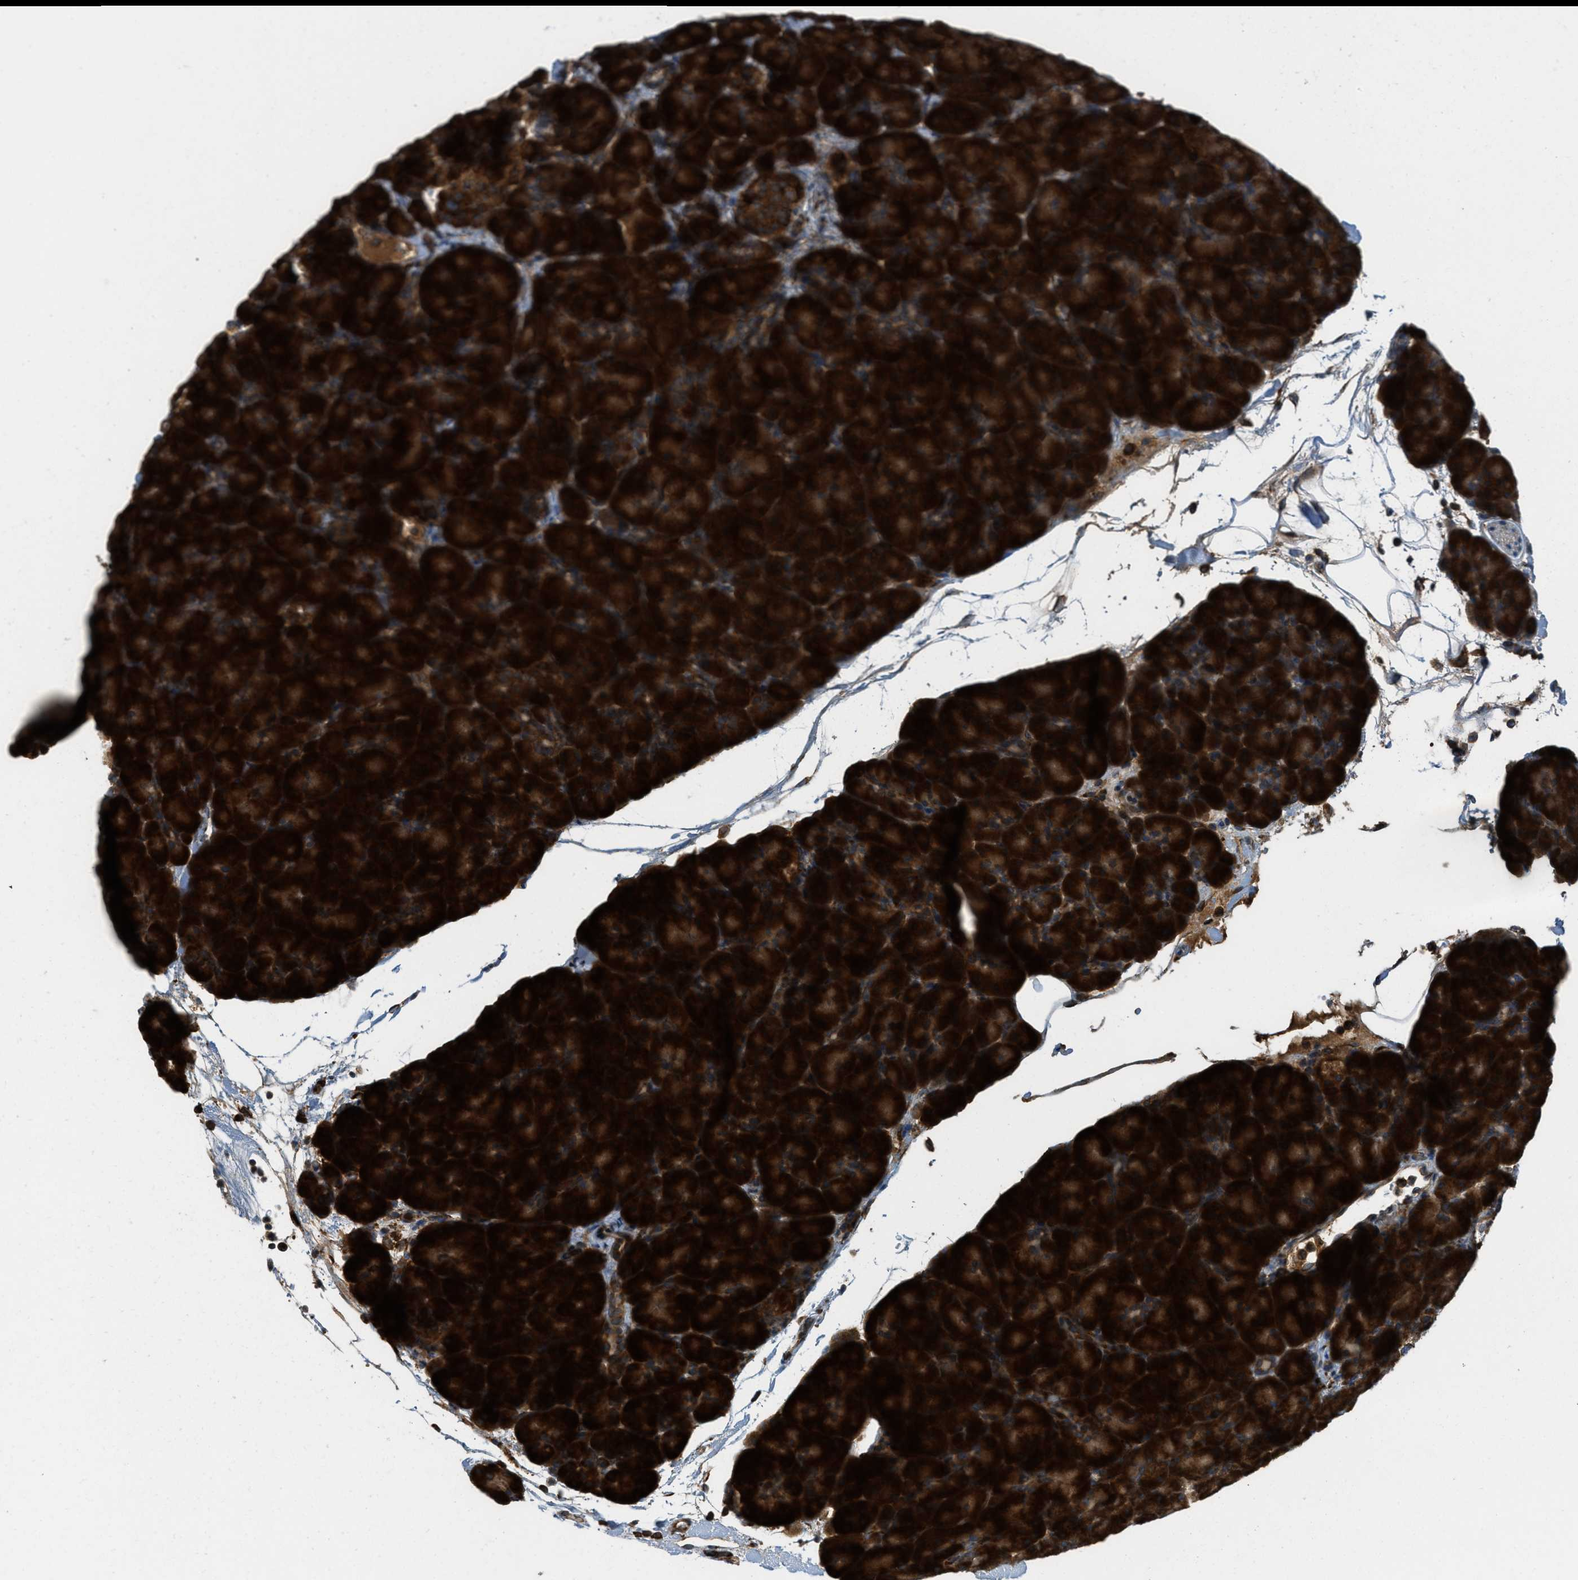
{"staining": {"intensity": "strong", "quantity": ">75%", "location": "cytoplasmic/membranous"}, "tissue": "pancreas", "cell_type": "Exocrine glandular cells", "image_type": "normal", "snomed": [{"axis": "morphology", "description": "Normal tissue, NOS"}, {"axis": "topography", "description": "Pancreas"}], "caption": "A high amount of strong cytoplasmic/membranous positivity is present in about >75% of exocrine glandular cells in unremarkable pancreas. The staining was performed using DAB (3,3'-diaminobenzidine) to visualize the protein expression in brown, while the nuclei were stained in blue with hematoxylin (Magnification: 20x).", "gene": "PCDH18", "patient": {"sex": "male", "age": 66}}